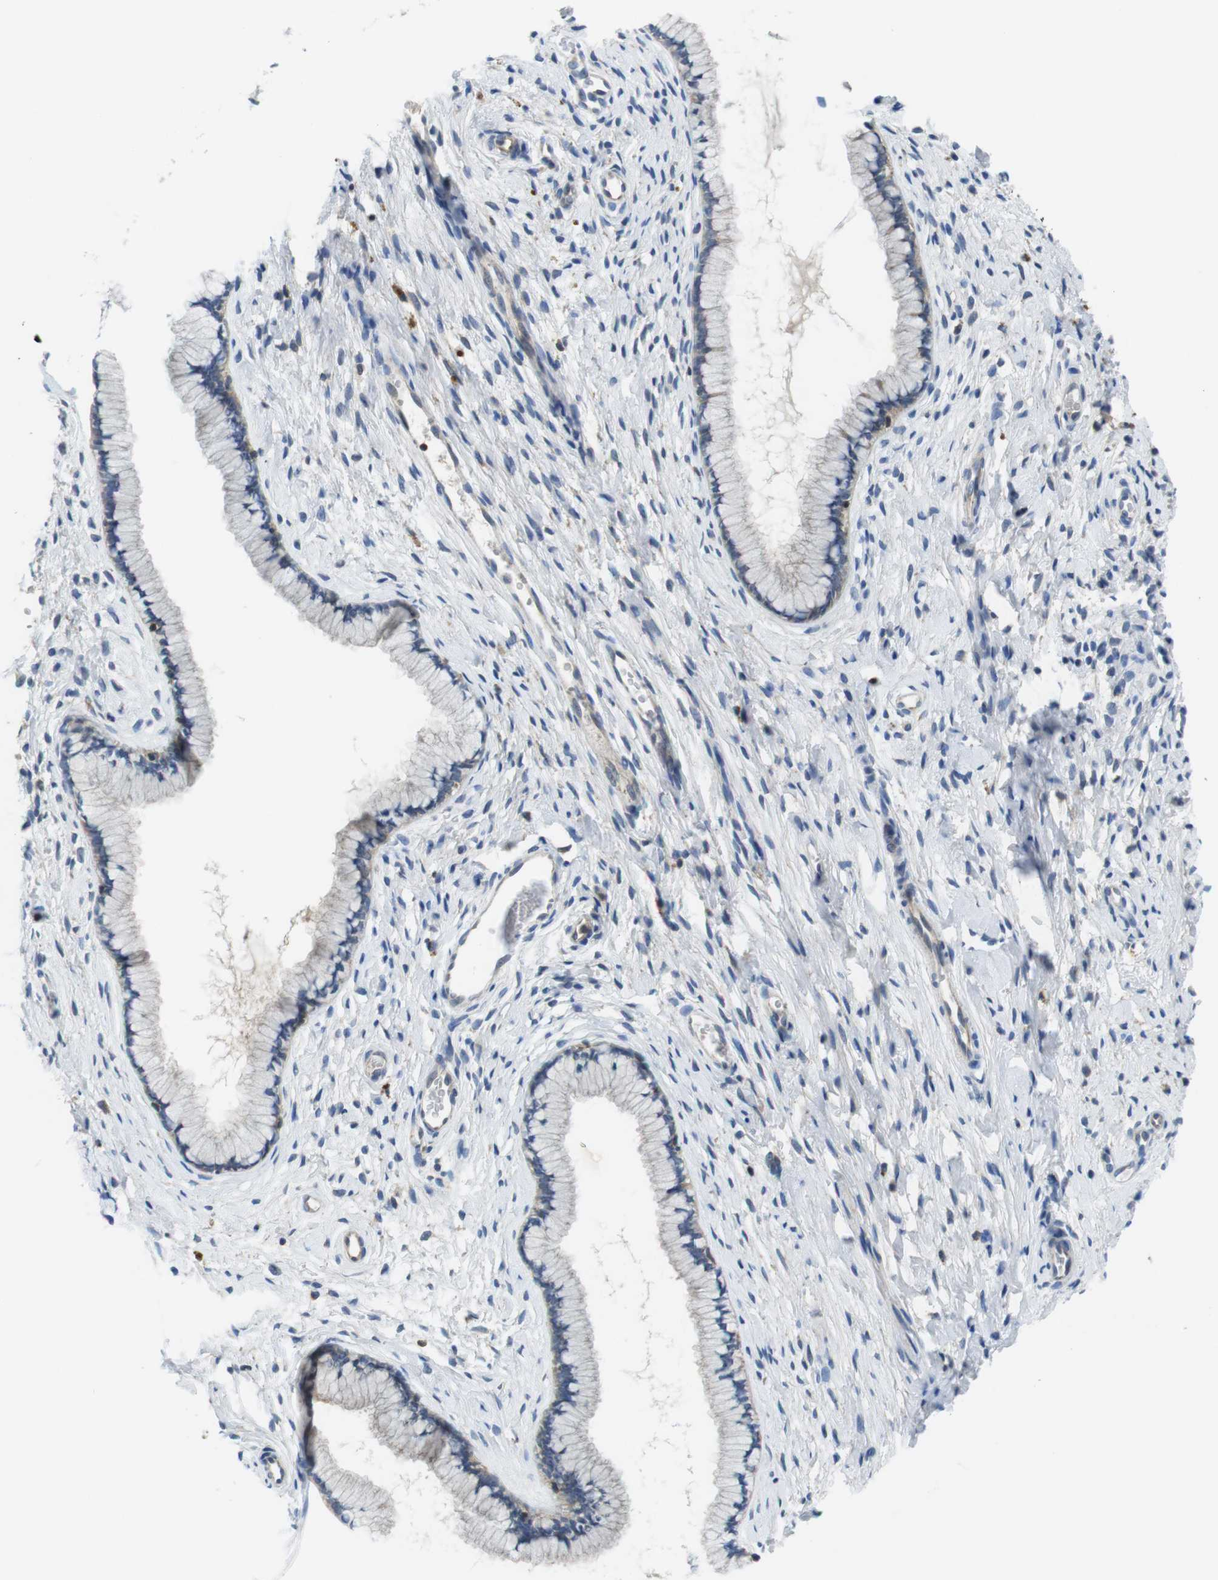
{"staining": {"intensity": "weak", "quantity": "<25%", "location": "cytoplasmic/membranous"}, "tissue": "cervix", "cell_type": "Glandular cells", "image_type": "normal", "snomed": [{"axis": "morphology", "description": "Normal tissue, NOS"}, {"axis": "topography", "description": "Cervix"}], "caption": "Immunohistochemistry (IHC) micrograph of unremarkable cervix: human cervix stained with DAB reveals no significant protein expression in glandular cells.", "gene": "PIK3CD", "patient": {"sex": "female", "age": 65}}